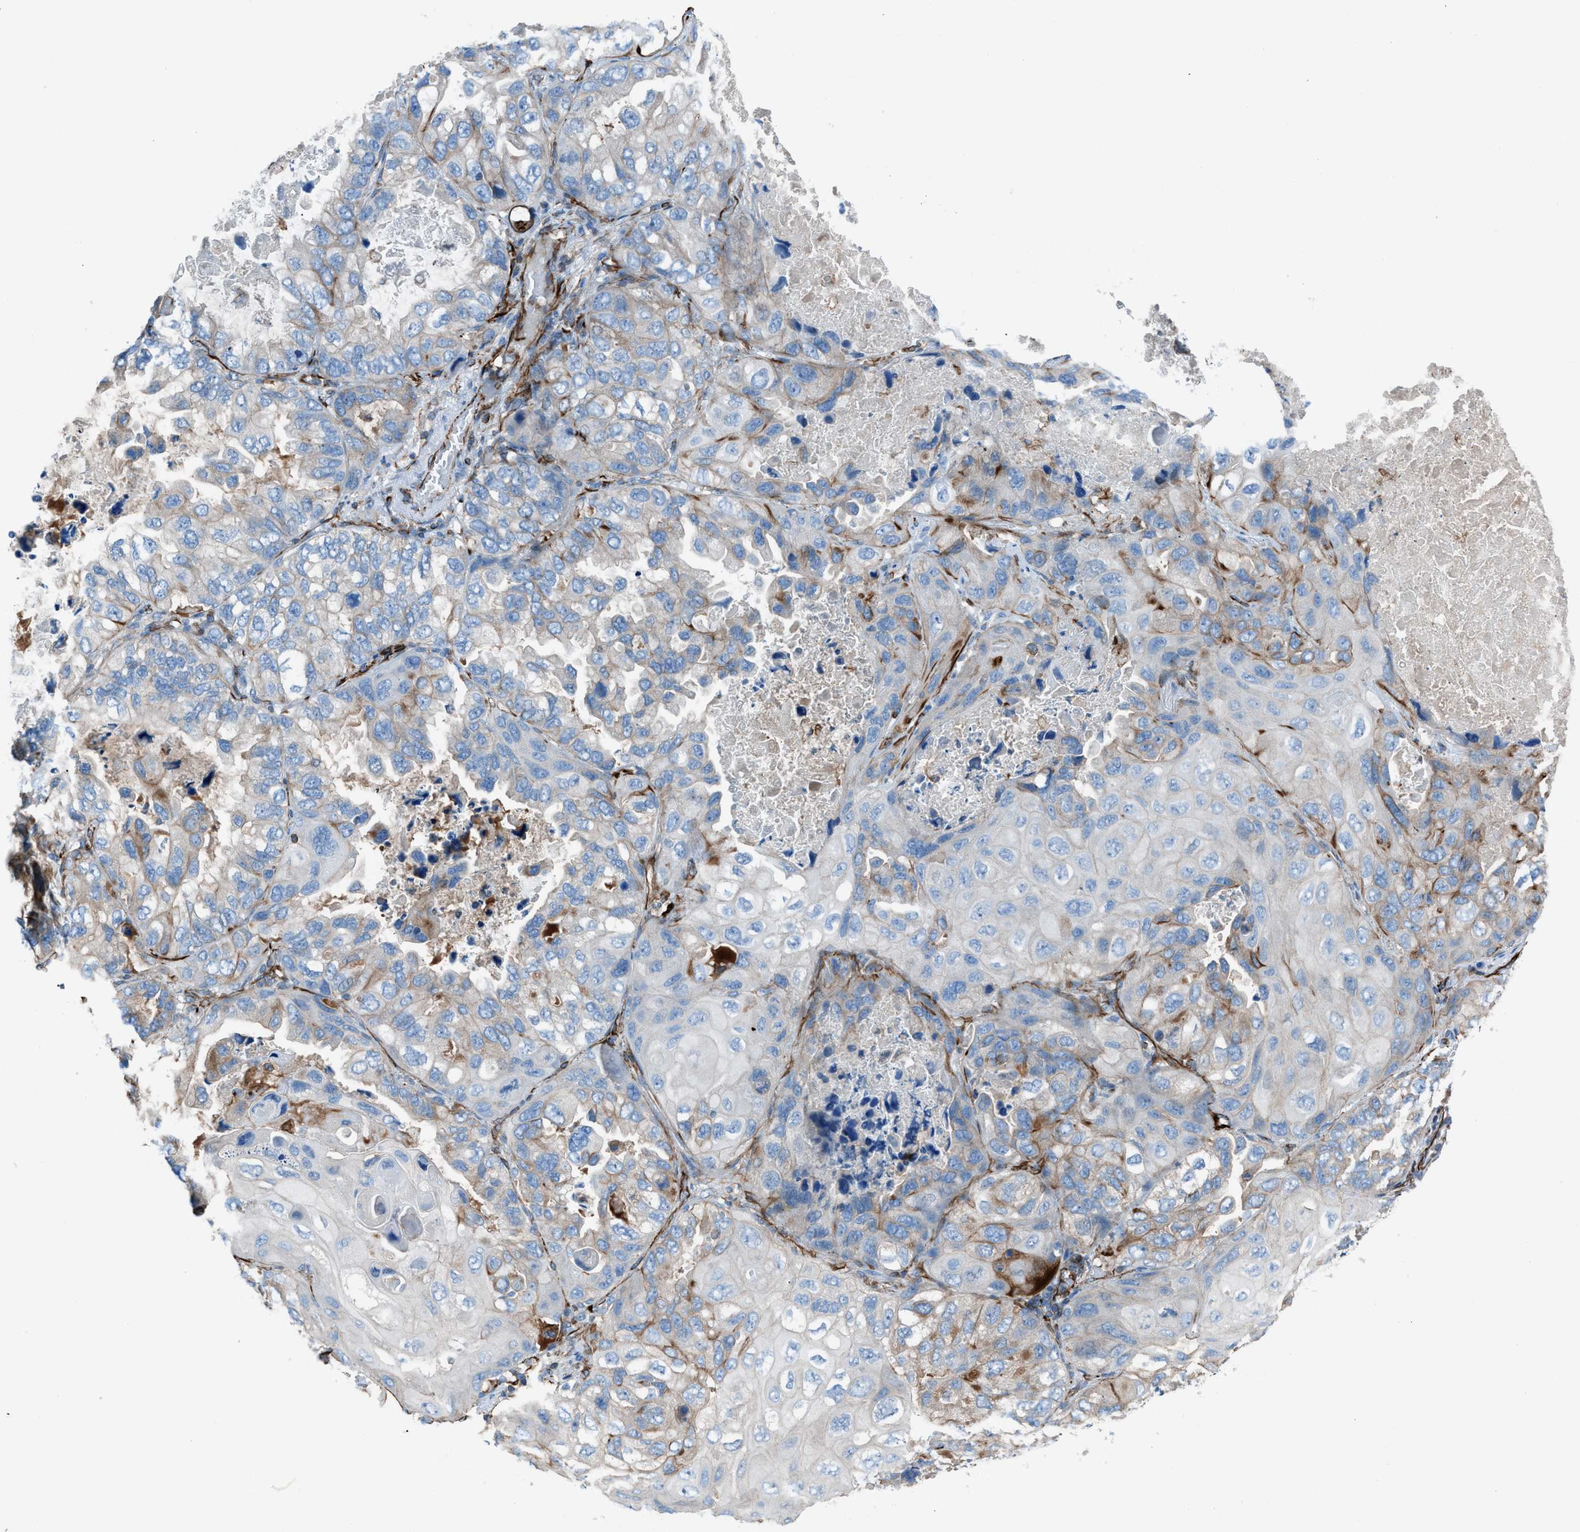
{"staining": {"intensity": "weak", "quantity": "25%-75%", "location": "cytoplasmic/membranous"}, "tissue": "lung cancer", "cell_type": "Tumor cells", "image_type": "cancer", "snomed": [{"axis": "morphology", "description": "Squamous cell carcinoma, NOS"}, {"axis": "topography", "description": "Lung"}], "caption": "A high-resolution image shows IHC staining of squamous cell carcinoma (lung), which reveals weak cytoplasmic/membranous staining in approximately 25%-75% of tumor cells.", "gene": "CABP7", "patient": {"sex": "female", "age": 73}}